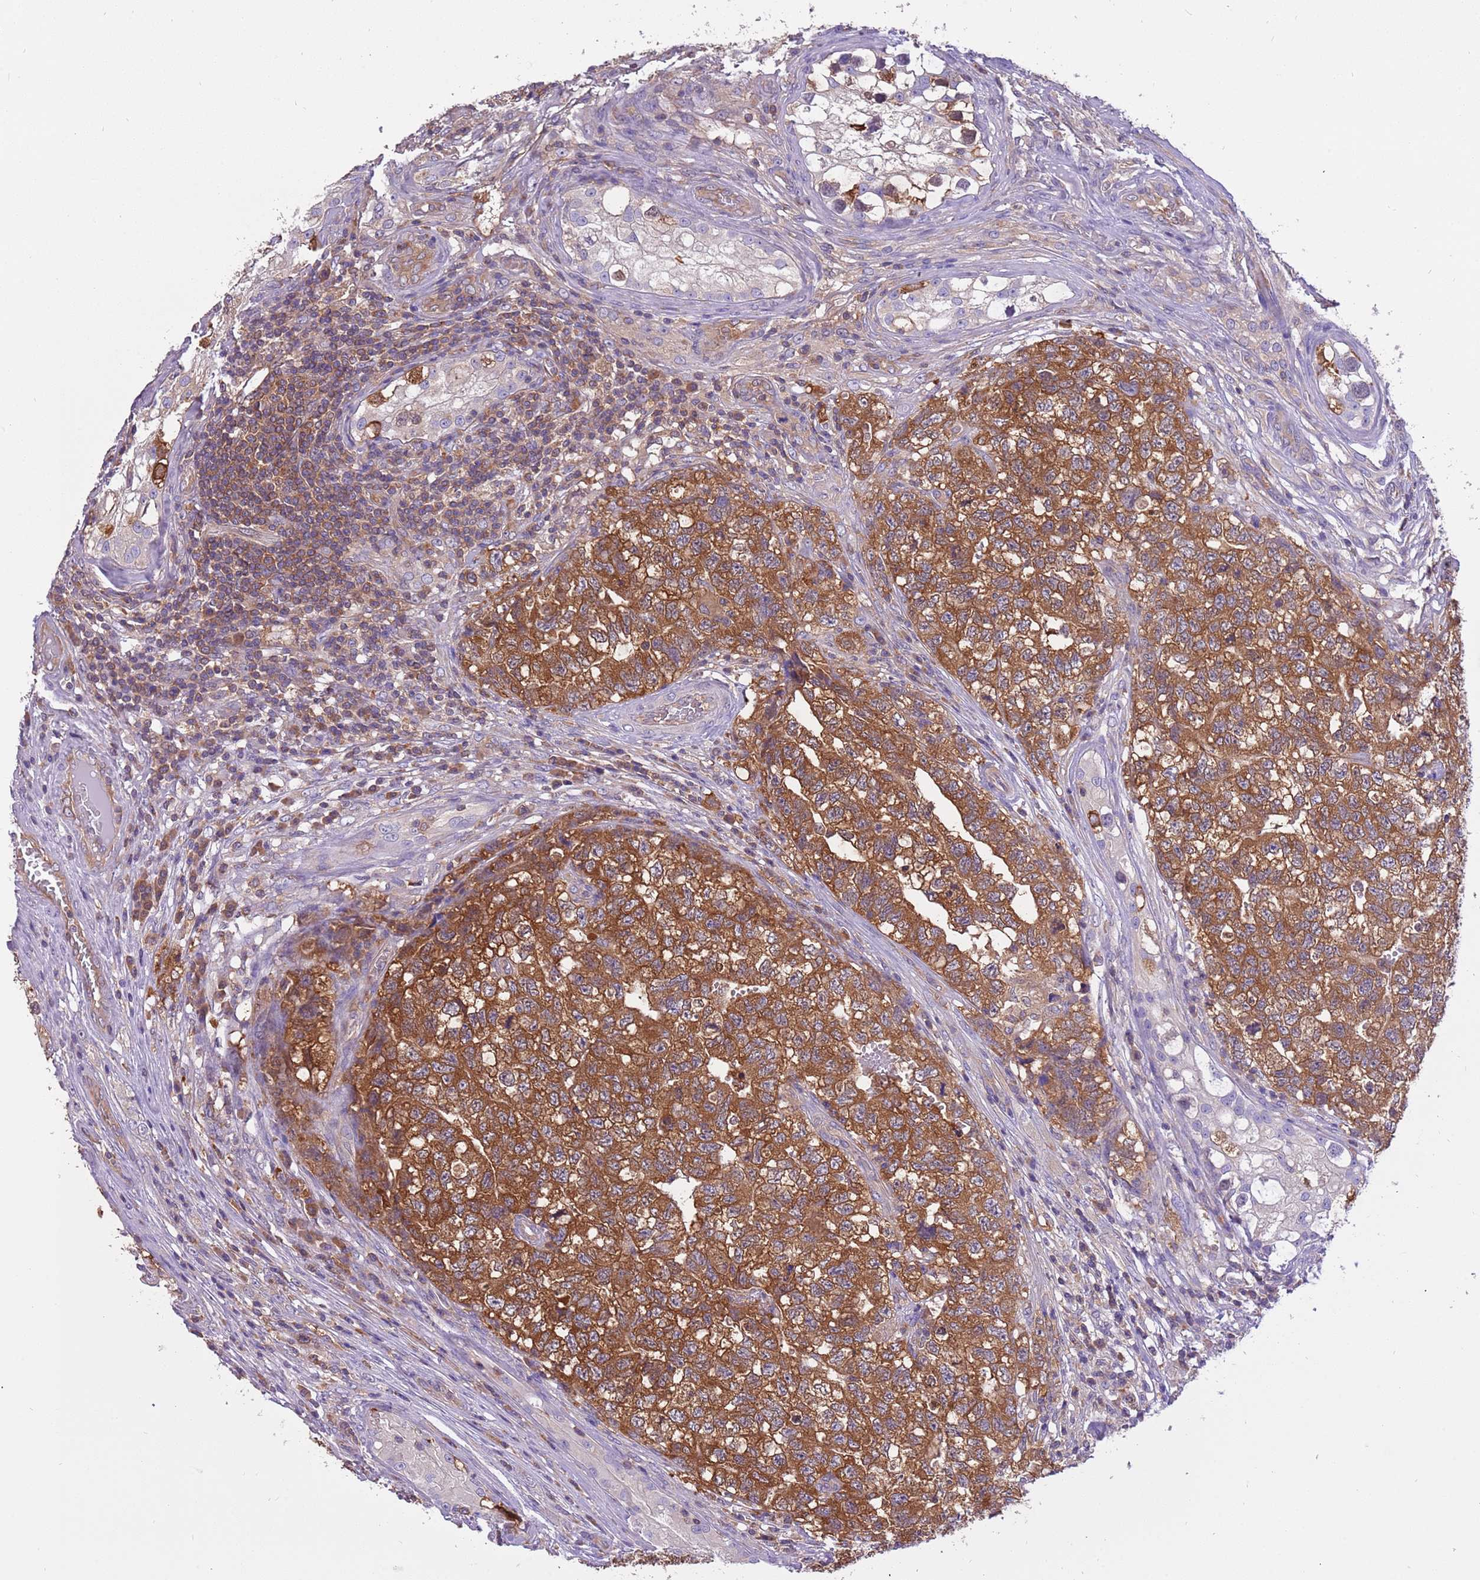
{"staining": {"intensity": "strong", "quantity": ">75%", "location": "cytoplasmic/membranous"}, "tissue": "testis cancer", "cell_type": "Tumor cells", "image_type": "cancer", "snomed": [{"axis": "morphology", "description": "Carcinoma, Embryonal, NOS"}, {"axis": "topography", "description": "Testis"}], "caption": "Testis cancer stained with DAB immunohistochemistry (IHC) shows high levels of strong cytoplasmic/membranous expression in about >75% of tumor cells. The protein of interest is shown in brown color, while the nuclei are stained blue.", "gene": "STIP1", "patient": {"sex": "male", "age": 31}}